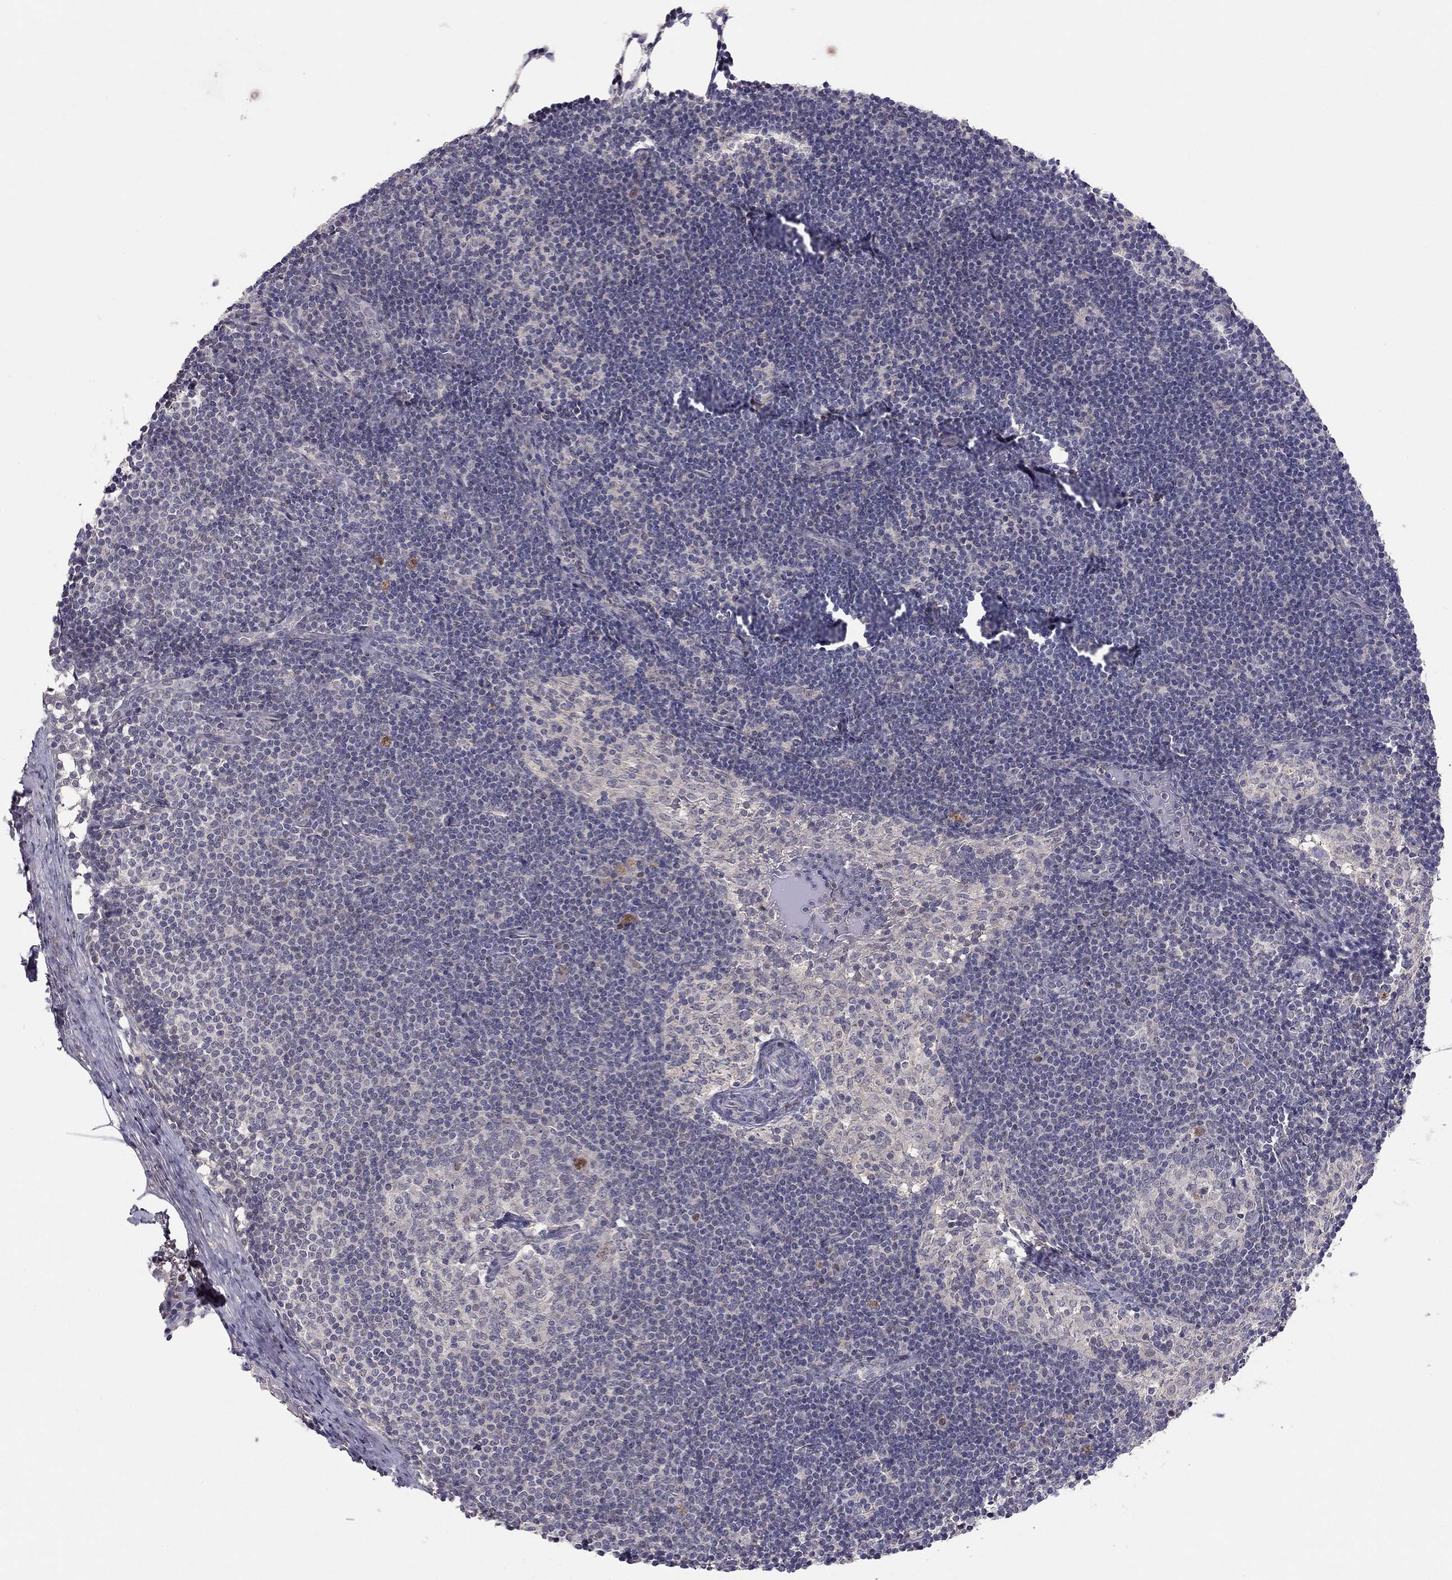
{"staining": {"intensity": "negative", "quantity": "none", "location": "none"}, "tissue": "lymph node", "cell_type": "Germinal center cells", "image_type": "normal", "snomed": [{"axis": "morphology", "description": "Normal tissue, NOS"}, {"axis": "topography", "description": "Lymph node"}], "caption": "The histopathology image shows no staining of germinal center cells in benign lymph node. (DAB immunohistochemistry (IHC), high magnification).", "gene": "ESR2", "patient": {"sex": "female", "age": 31}}